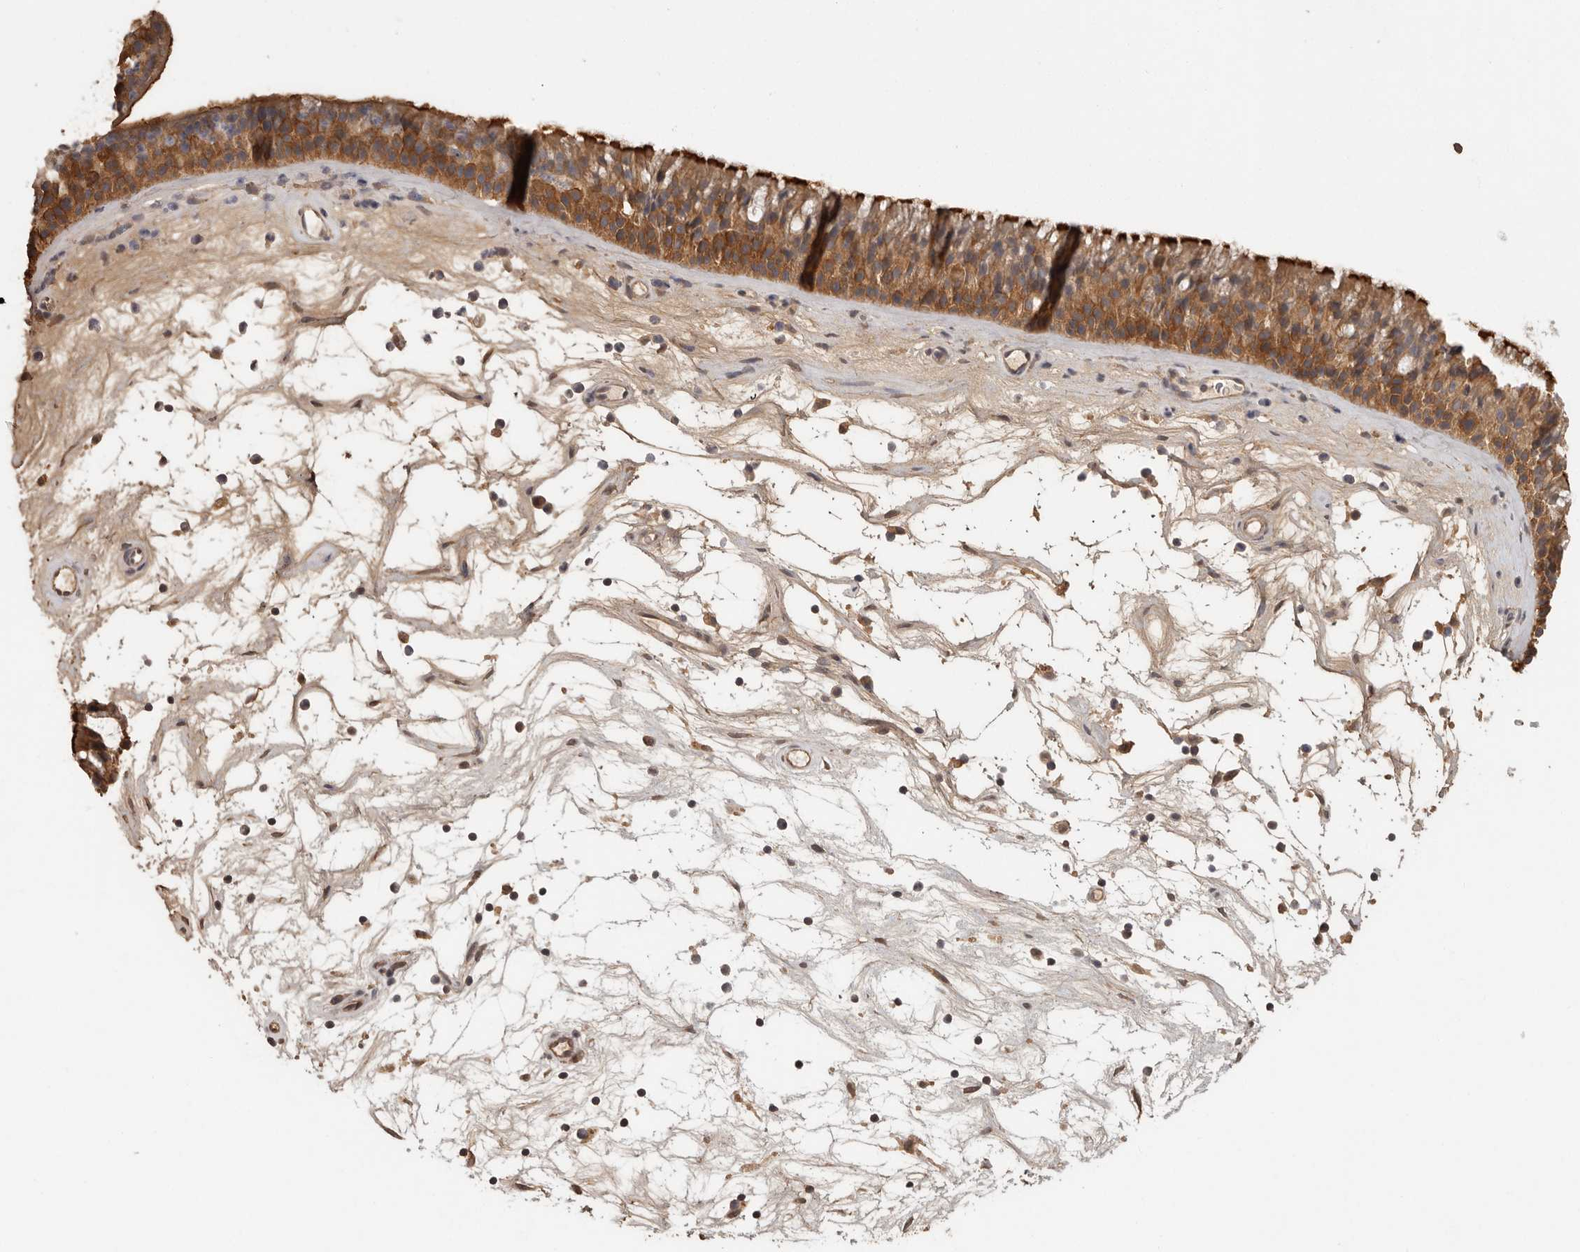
{"staining": {"intensity": "strong", "quantity": ">75%", "location": "cytoplasmic/membranous"}, "tissue": "nasopharynx", "cell_type": "Respiratory epithelial cells", "image_type": "normal", "snomed": [{"axis": "morphology", "description": "Normal tissue, NOS"}, {"axis": "topography", "description": "Nasopharynx"}], "caption": "An immunohistochemistry image of unremarkable tissue is shown. Protein staining in brown shows strong cytoplasmic/membranous positivity in nasopharynx within respiratory epithelial cells. (brown staining indicates protein expression, while blue staining denotes nuclei).", "gene": "BAIAP2", "patient": {"sex": "male", "age": 64}}